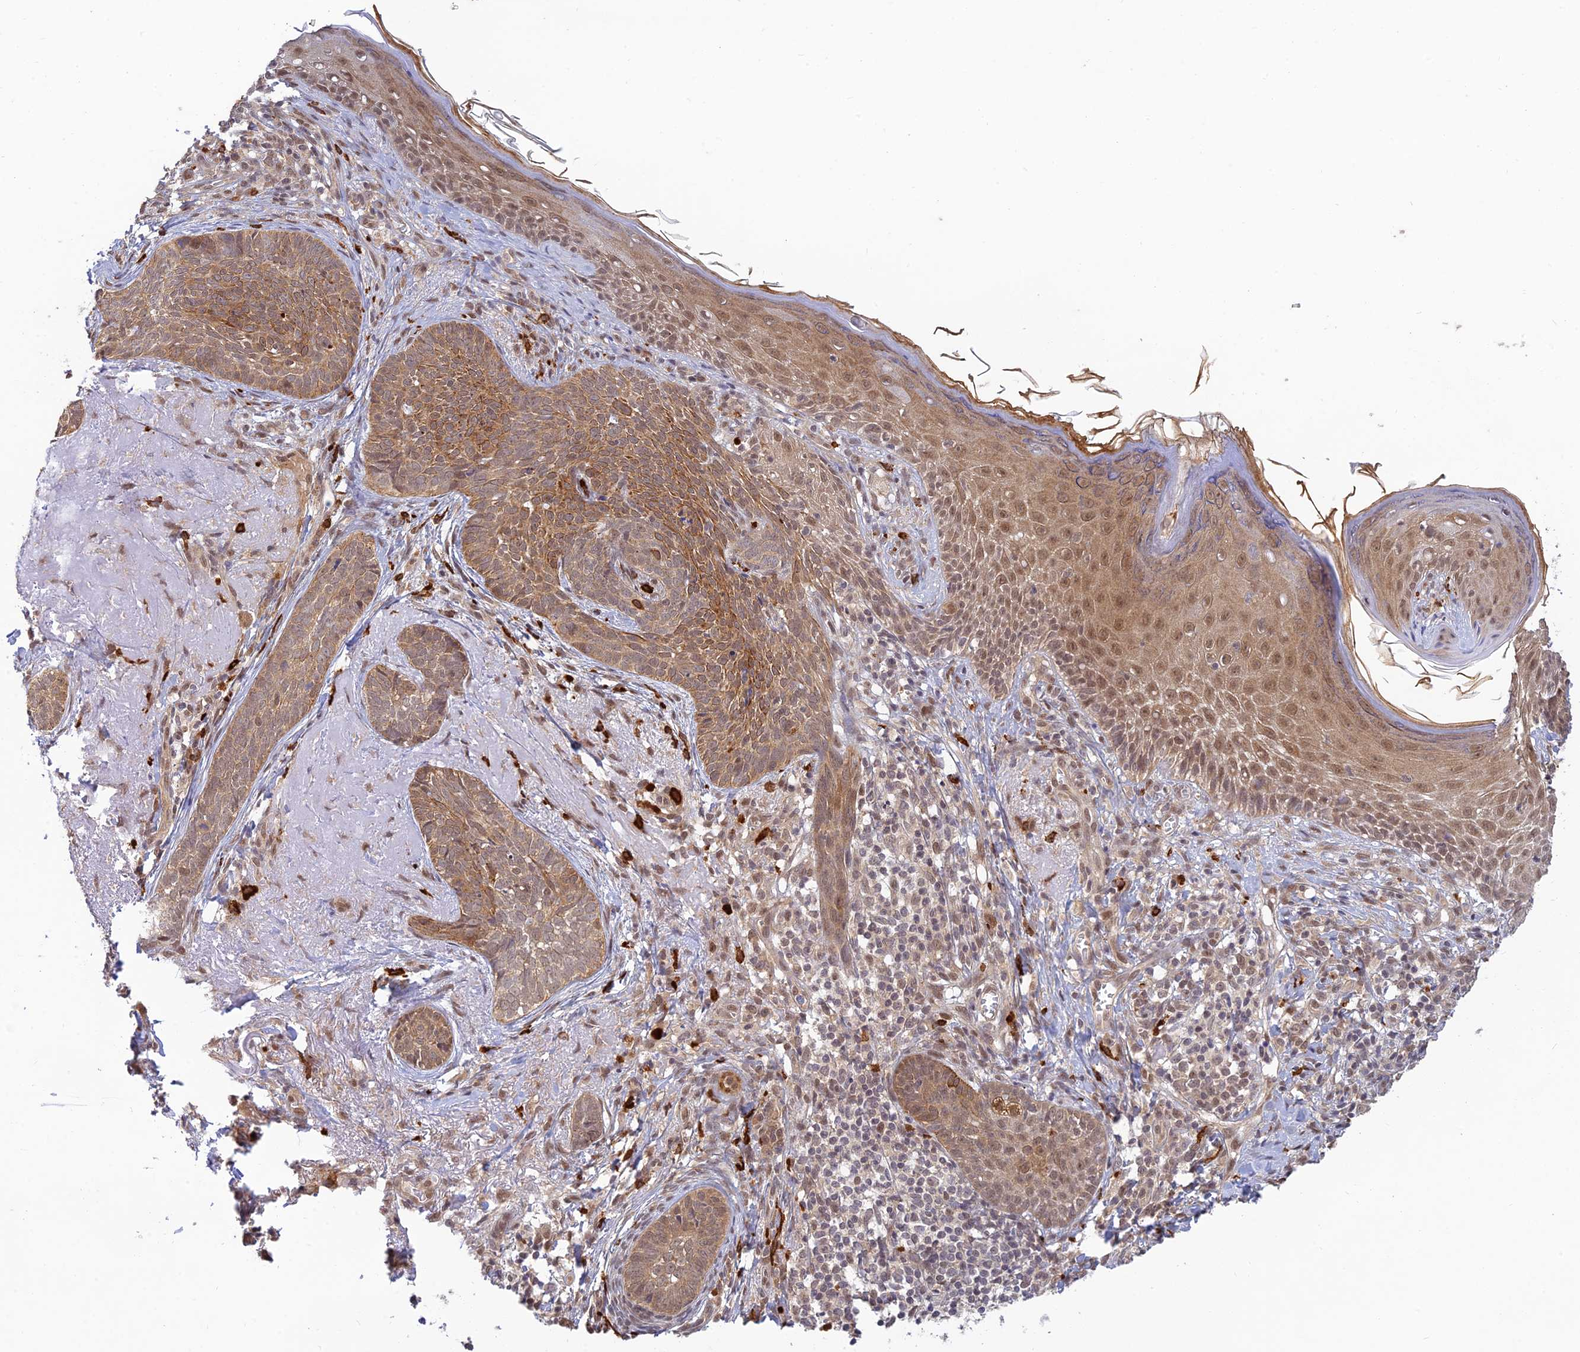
{"staining": {"intensity": "moderate", "quantity": ">75%", "location": "cytoplasmic/membranous,nuclear"}, "tissue": "skin cancer", "cell_type": "Tumor cells", "image_type": "cancer", "snomed": [{"axis": "morphology", "description": "Basal cell carcinoma"}, {"axis": "topography", "description": "Skin"}], "caption": "Protein staining of skin cancer tissue displays moderate cytoplasmic/membranous and nuclear positivity in about >75% of tumor cells.", "gene": "SKIC8", "patient": {"sex": "female", "age": 76}}